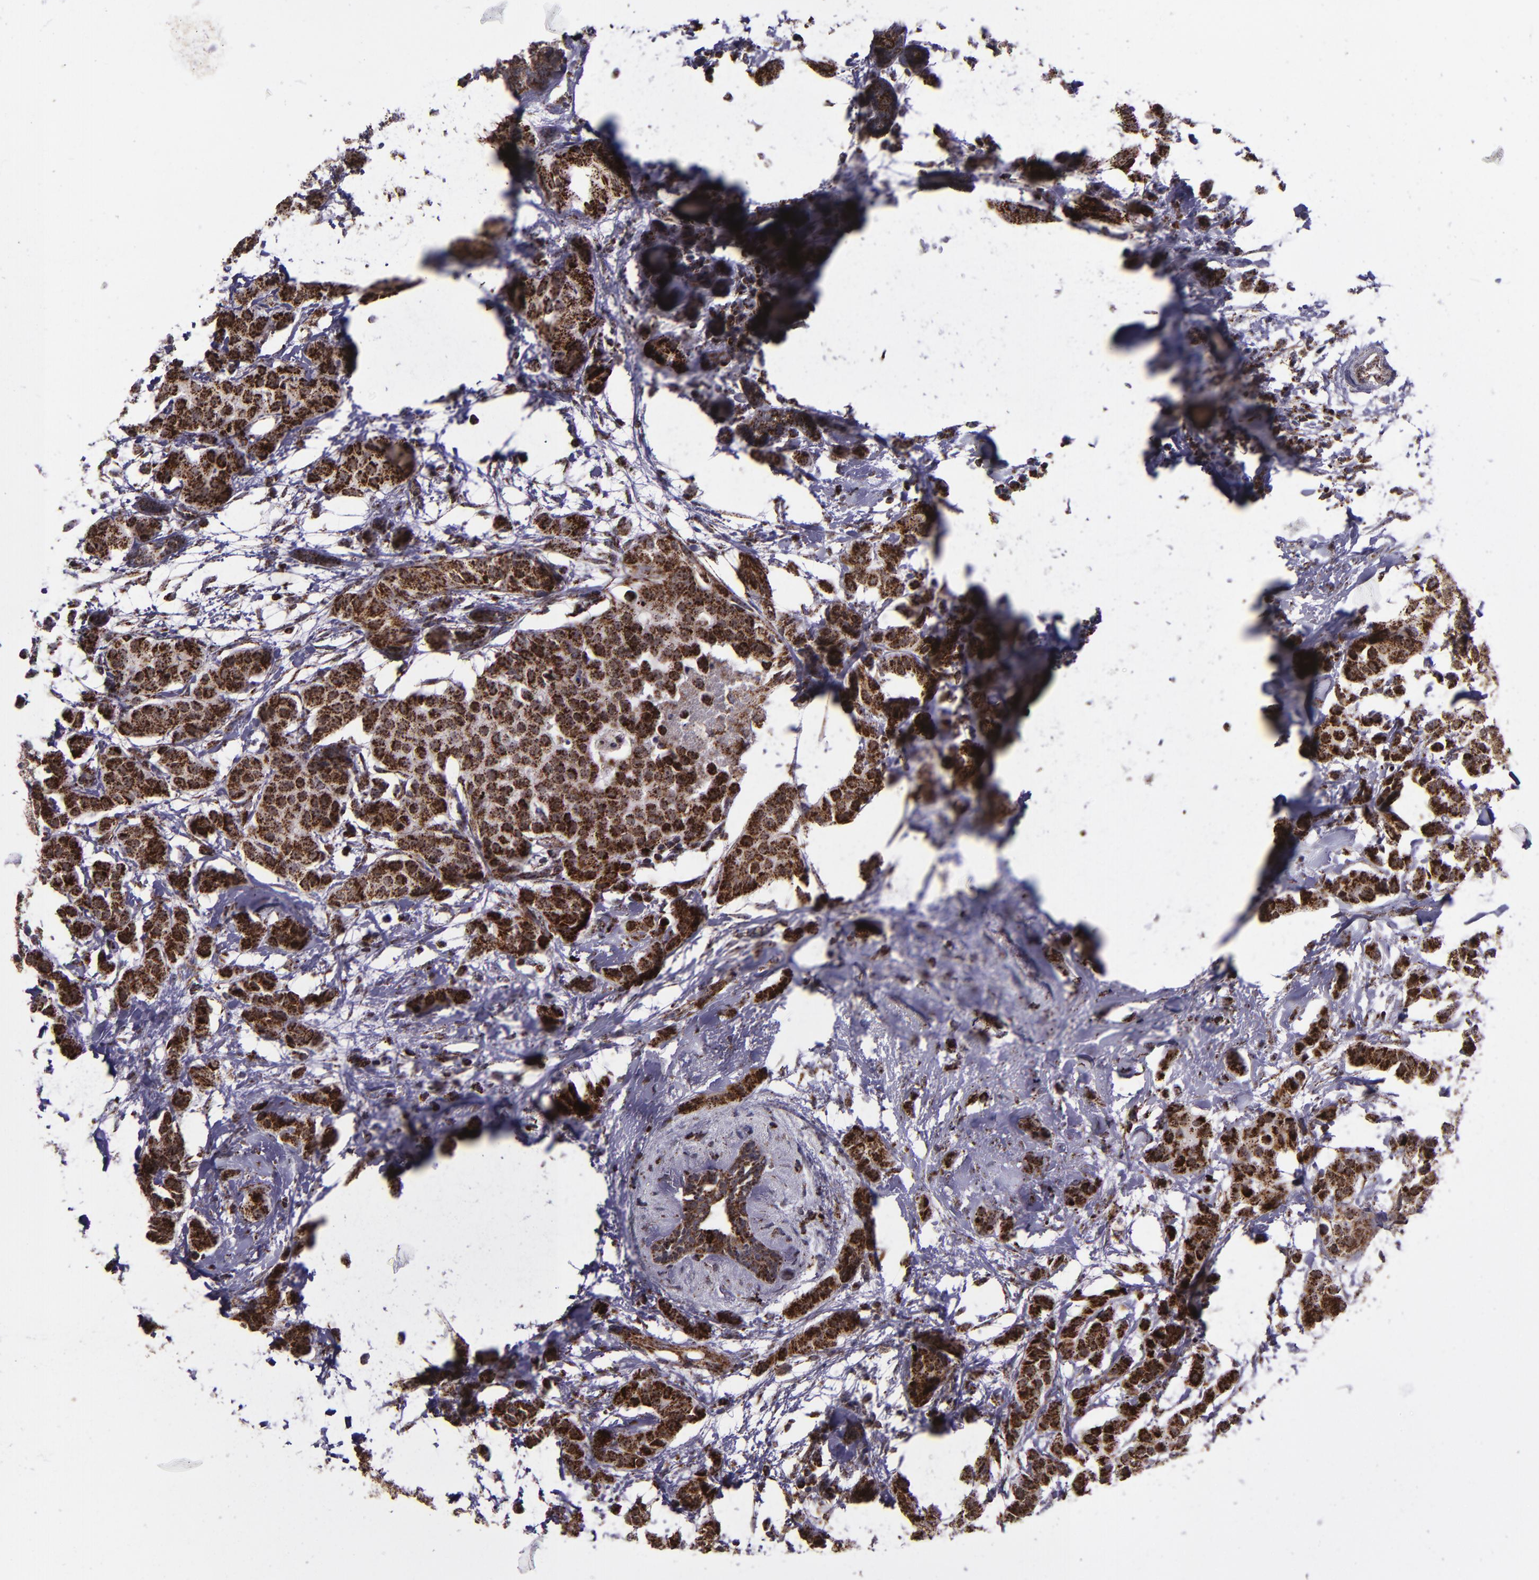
{"staining": {"intensity": "strong", "quantity": ">75%", "location": "cytoplasmic/membranous"}, "tissue": "breast cancer", "cell_type": "Tumor cells", "image_type": "cancer", "snomed": [{"axis": "morphology", "description": "Duct carcinoma"}, {"axis": "topography", "description": "Breast"}], "caption": "Immunohistochemistry of human breast invasive ductal carcinoma shows high levels of strong cytoplasmic/membranous positivity in approximately >75% of tumor cells. (Stains: DAB (3,3'-diaminobenzidine) in brown, nuclei in blue, Microscopy: brightfield microscopy at high magnification).", "gene": "LONP1", "patient": {"sex": "female", "age": 40}}